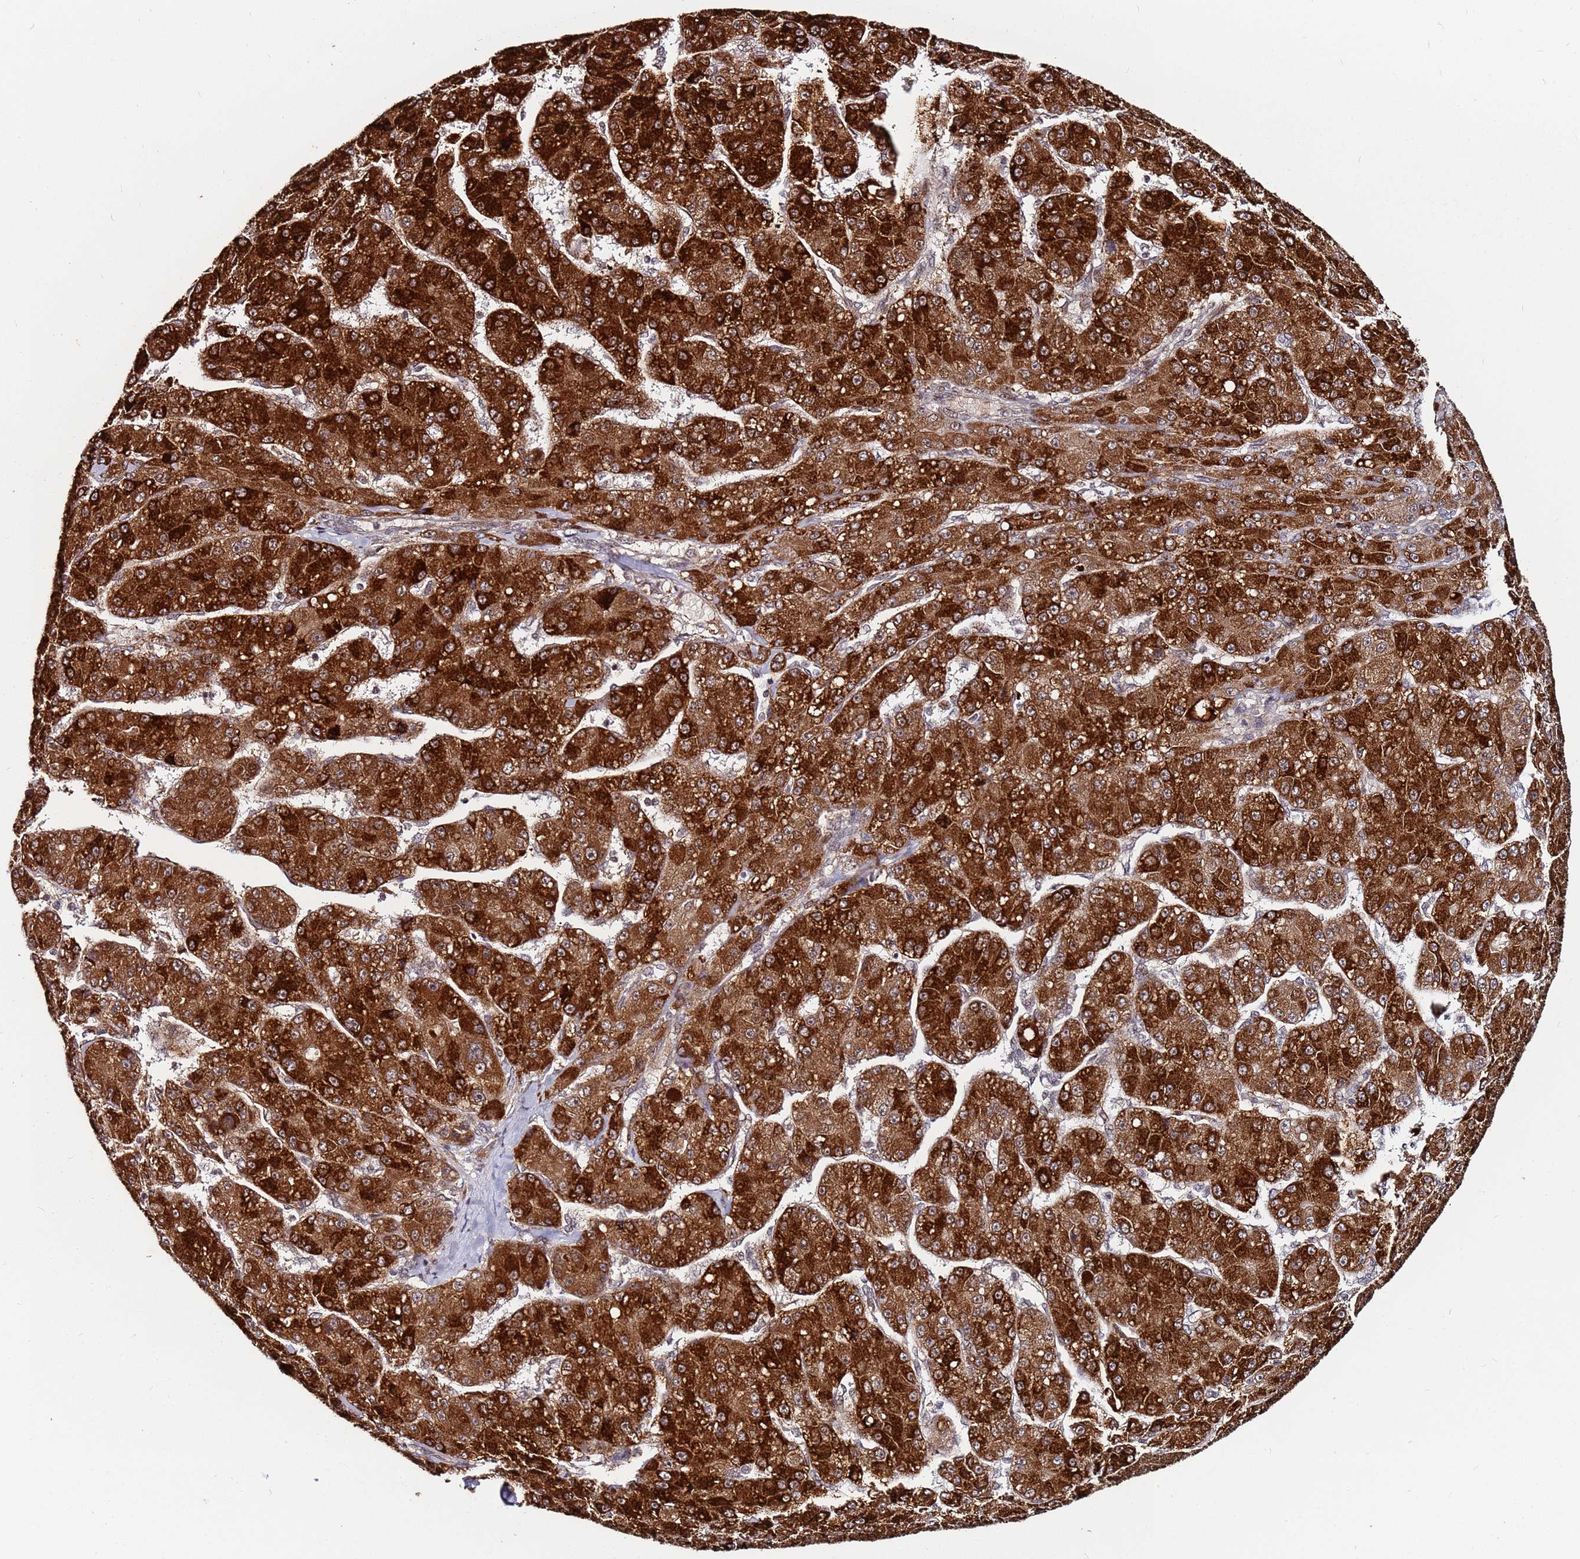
{"staining": {"intensity": "strong", "quantity": ">75%", "location": "cytoplasmic/membranous,nuclear"}, "tissue": "liver cancer", "cell_type": "Tumor cells", "image_type": "cancer", "snomed": [{"axis": "morphology", "description": "Carcinoma, Hepatocellular, NOS"}, {"axis": "topography", "description": "Liver"}], "caption": "This histopathology image reveals immunohistochemistry (IHC) staining of liver hepatocellular carcinoma, with high strong cytoplasmic/membranous and nuclear expression in about >75% of tumor cells.", "gene": "PPM1H", "patient": {"sex": "male", "age": 67}}